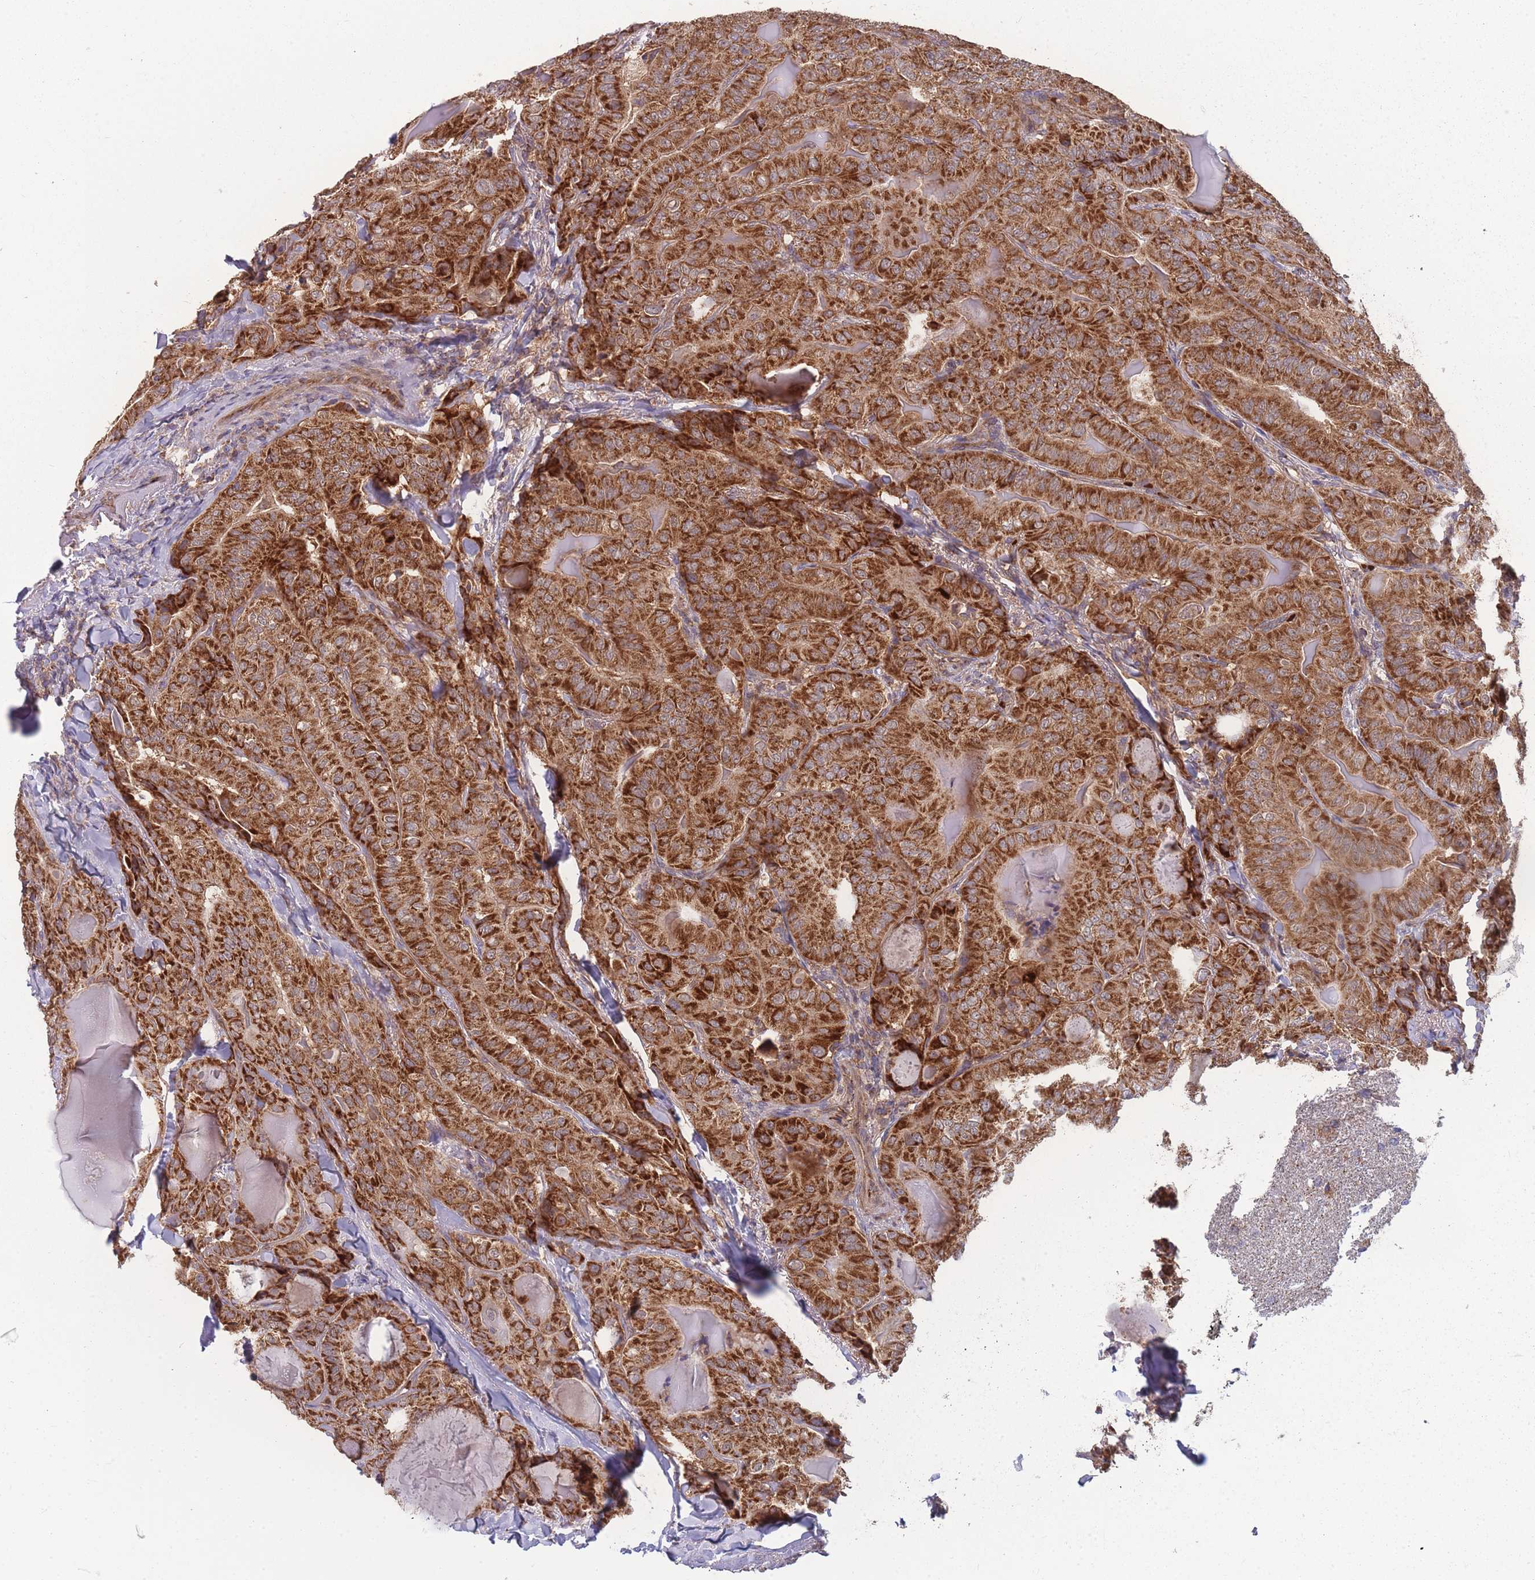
{"staining": {"intensity": "strong", "quantity": ">75%", "location": "cytoplasmic/membranous"}, "tissue": "thyroid cancer", "cell_type": "Tumor cells", "image_type": "cancer", "snomed": [{"axis": "morphology", "description": "Papillary adenocarcinoma, NOS"}, {"axis": "topography", "description": "Thyroid gland"}], "caption": "This is an image of immunohistochemistry staining of thyroid cancer, which shows strong expression in the cytoplasmic/membranous of tumor cells.", "gene": "SLC35B4", "patient": {"sex": "female", "age": 68}}